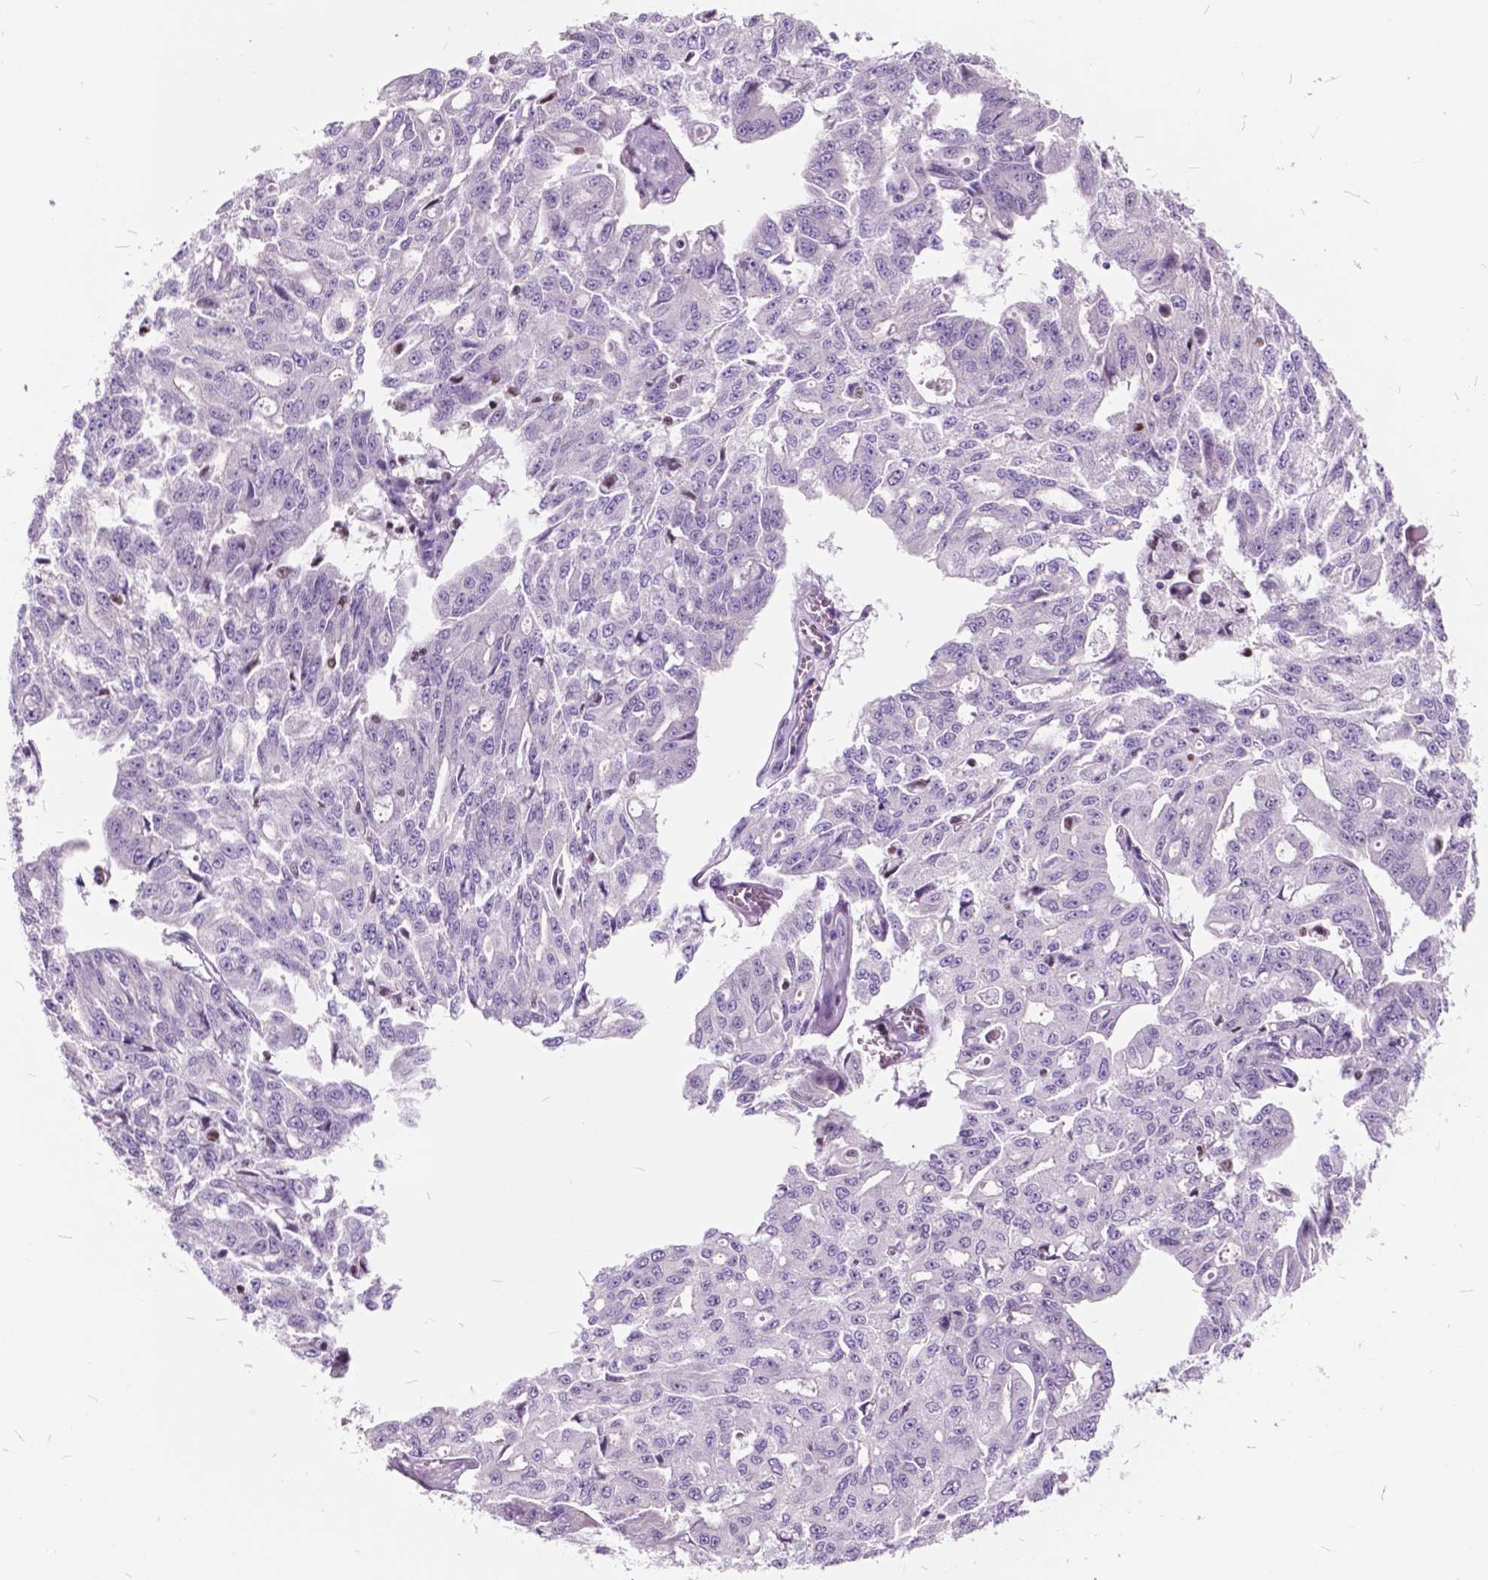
{"staining": {"intensity": "negative", "quantity": "none", "location": "none"}, "tissue": "ovarian cancer", "cell_type": "Tumor cells", "image_type": "cancer", "snomed": [{"axis": "morphology", "description": "Carcinoma, endometroid"}, {"axis": "topography", "description": "Ovary"}], "caption": "Ovarian endometroid carcinoma was stained to show a protein in brown. There is no significant expression in tumor cells.", "gene": "SP140", "patient": {"sex": "female", "age": 65}}